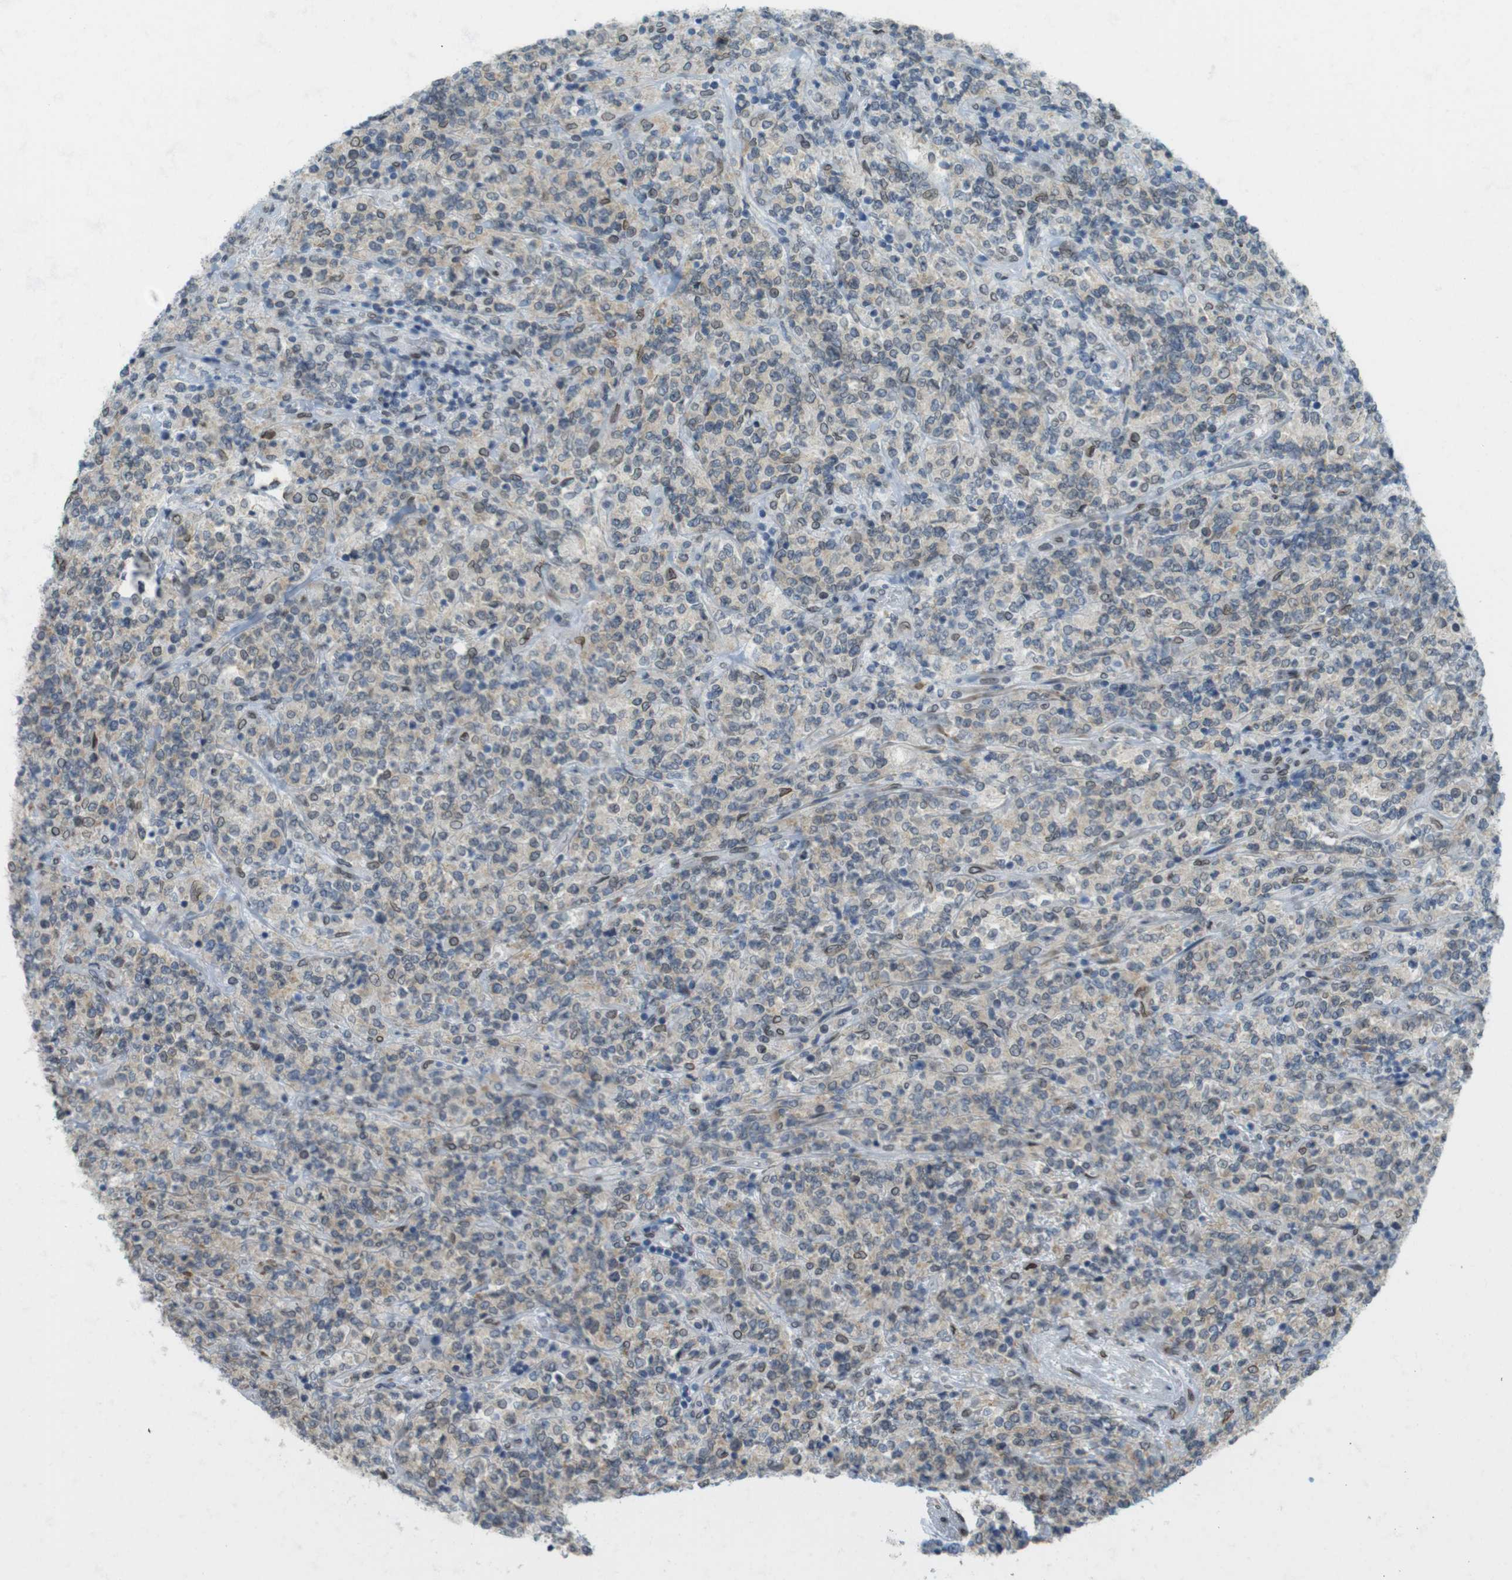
{"staining": {"intensity": "moderate", "quantity": "<25%", "location": "cytoplasmic/membranous,nuclear"}, "tissue": "lymphoma", "cell_type": "Tumor cells", "image_type": "cancer", "snomed": [{"axis": "morphology", "description": "Malignant lymphoma, non-Hodgkin's type, High grade"}, {"axis": "topography", "description": "Soft tissue"}], "caption": "An image of human malignant lymphoma, non-Hodgkin's type (high-grade) stained for a protein exhibits moderate cytoplasmic/membranous and nuclear brown staining in tumor cells.", "gene": "ARL6IP6", "patient": {"sex": "male", "age": 18}}